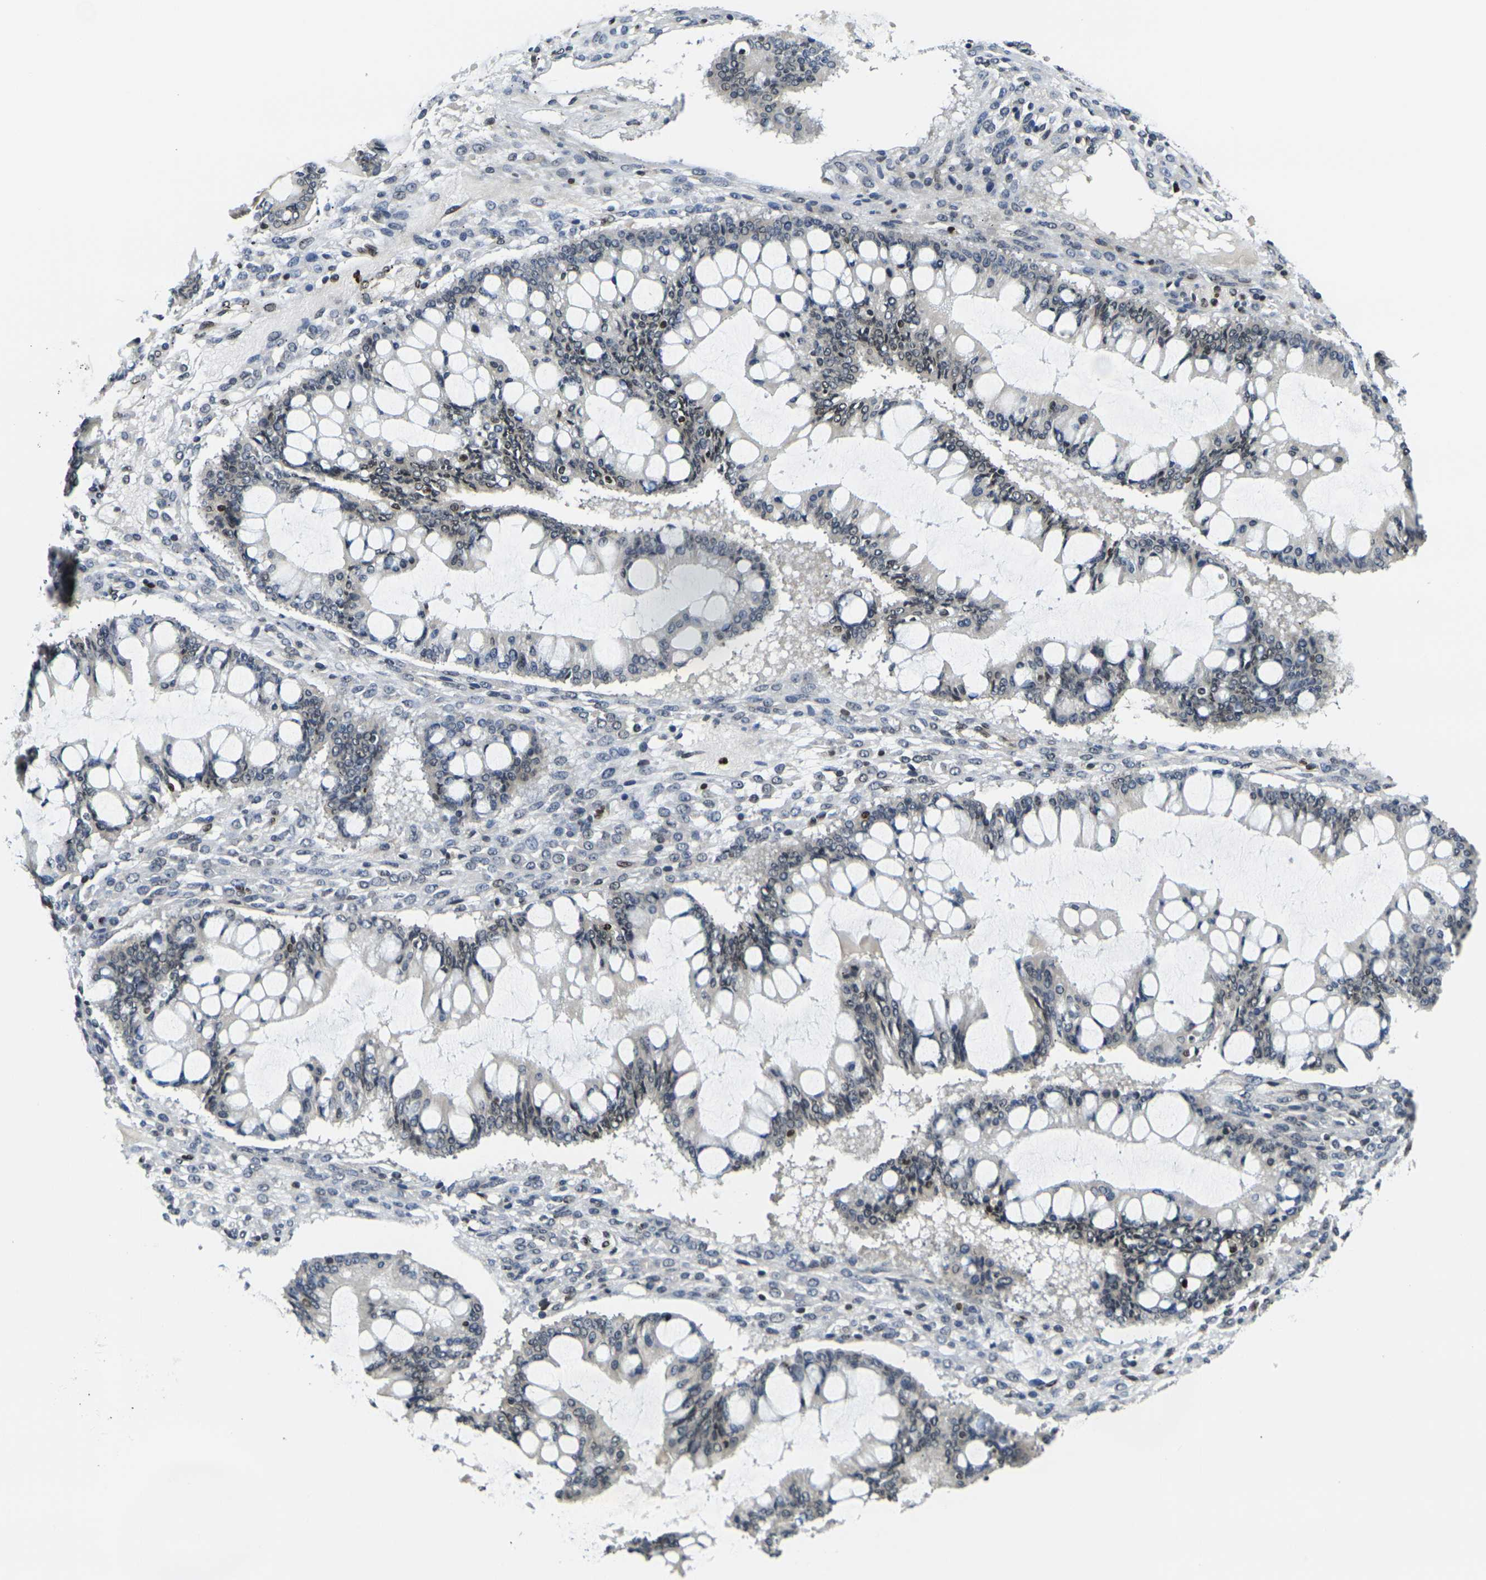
{"staining": {"intensity": "negative", "quantity": "none", "location": "none"}, "tissue": "ovarian cancer", "cell_type": "Tumor cells", "image_type": "cancer", "snomed": [{"axis": "morphology", "description": "Cystadenocarcinoma, mucinous, NOS"}, {"axis": "topography", "description": "Ovary"}], "caption": "Human ovarian cancer stained for a protein using IHC demonstrates no positivity in tumor cells.", "gene": "H1-10", "patient": {"sex": "female", "age": 73}}